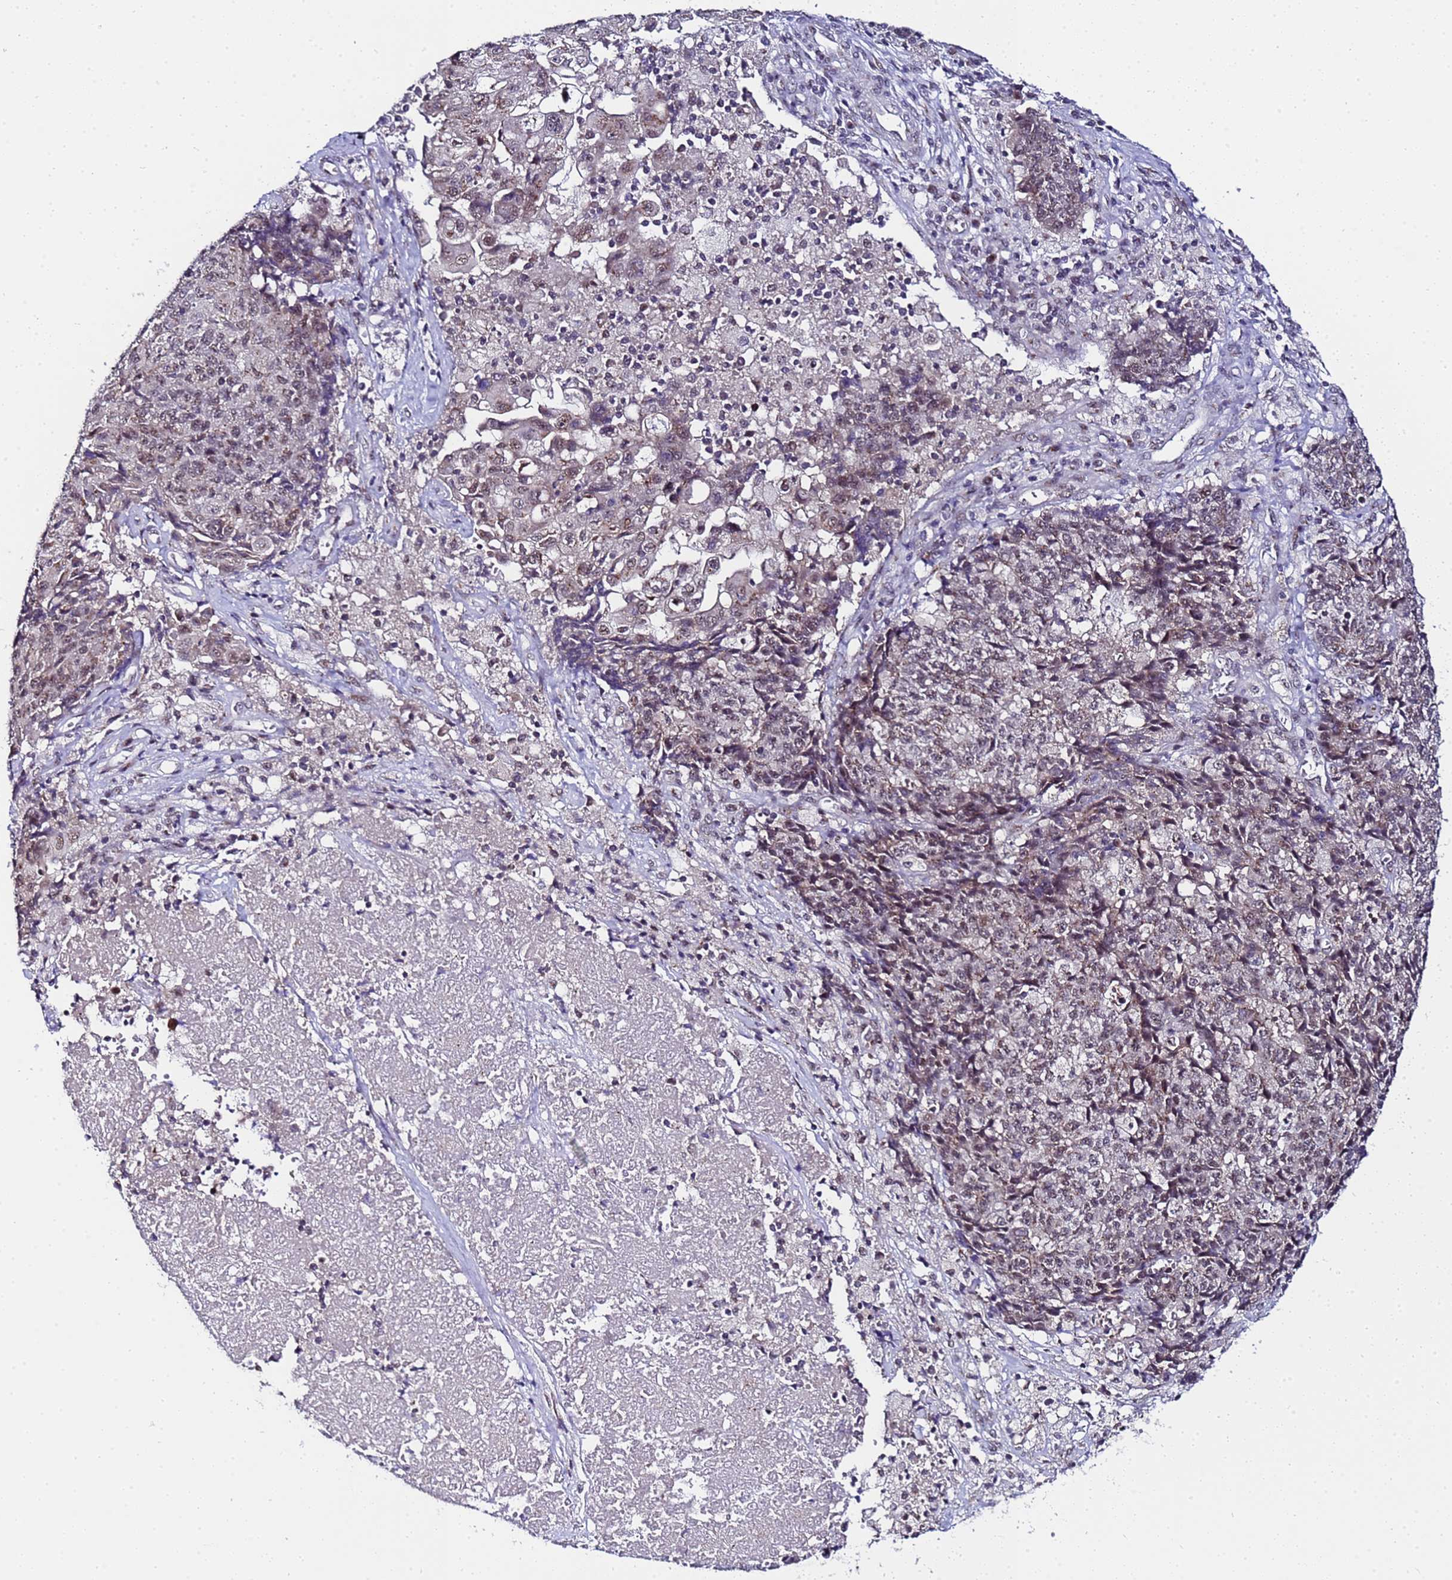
{"staining": {"intensity": "moderate", "quantity": "25%-75%", "location": "cytoplasmic/membranous,nuclear"}, "tissue": "ovarian cancer", "cell_type": "Tumor cells", "image_type": "cancer", "snomed": [{"axis": "morphology", "description": "Carcinoma, endometroid"}, {"axis": "topography", "description": "Ovary"}], "caption": "A brown stain highlights moderate cytoplasmic/membranous and nuclear staining of a protein in ovarian cancer (endometroid carcinoma) tumor cells. The protein of interest is shown in brown color, while the nuclei are stained blue.", "gene": "C19orf47", "patient": {"sex": "female", "age": 42}}